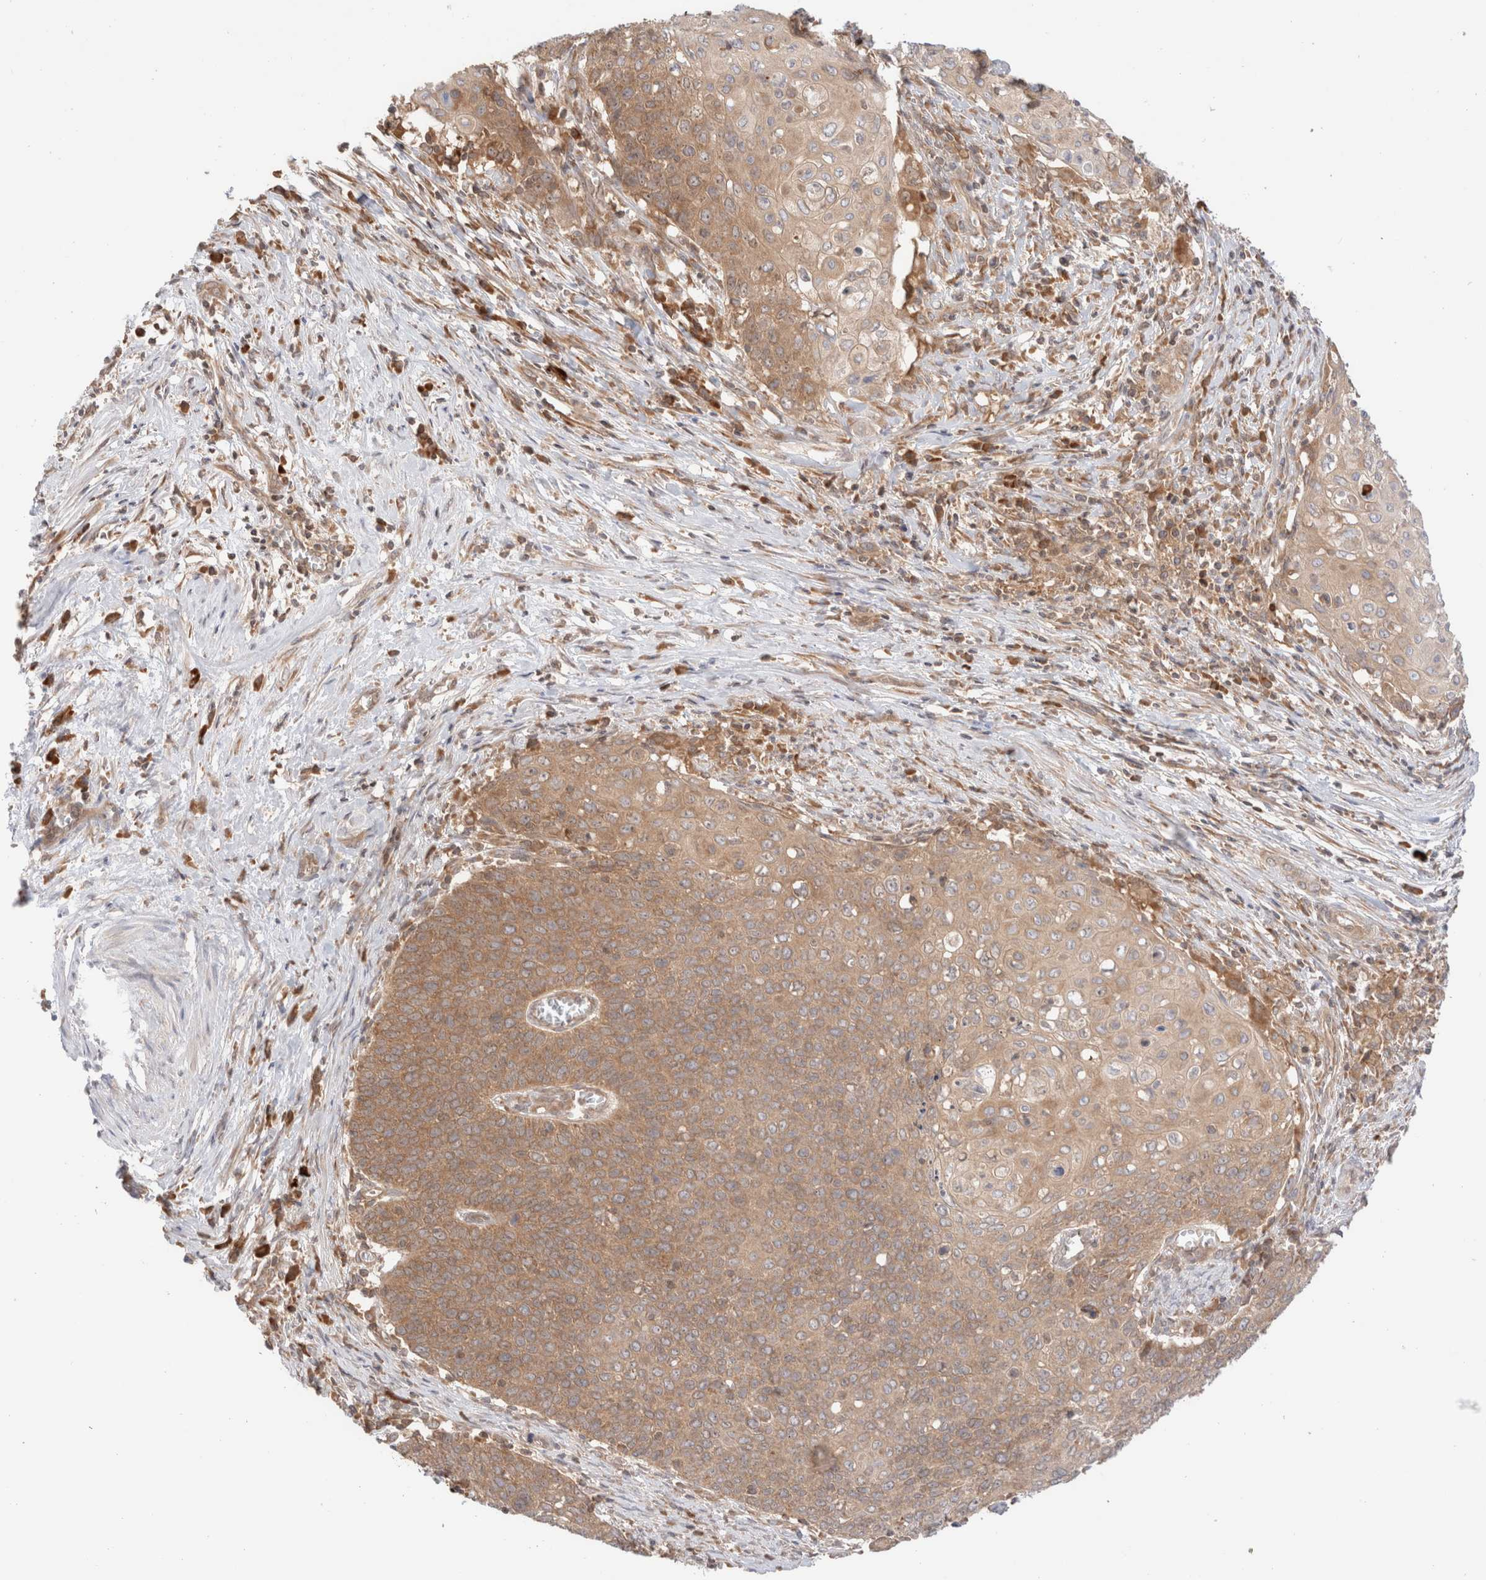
{"staining": {"intensity": "moderate", "quantity": ">75%", "location": "cytoplasmic/membranous"}, "tissue": "cervical cancer", "cell_type": "Tumor cells", "image_type": "cancer", "snomed": [{"axis": "morphology", "description": "Squamous cell carcinoma, NOS"}, {"axis": "topography", "description": "Cervix"}], "caption": "IHC of human cervical cancer exhibits medium levels of moderate cytoplasmic/membranous positivity in about >75% of tumor cells.", "gene": "XKR4", "patient": {"sex": "female", "age": 39}}